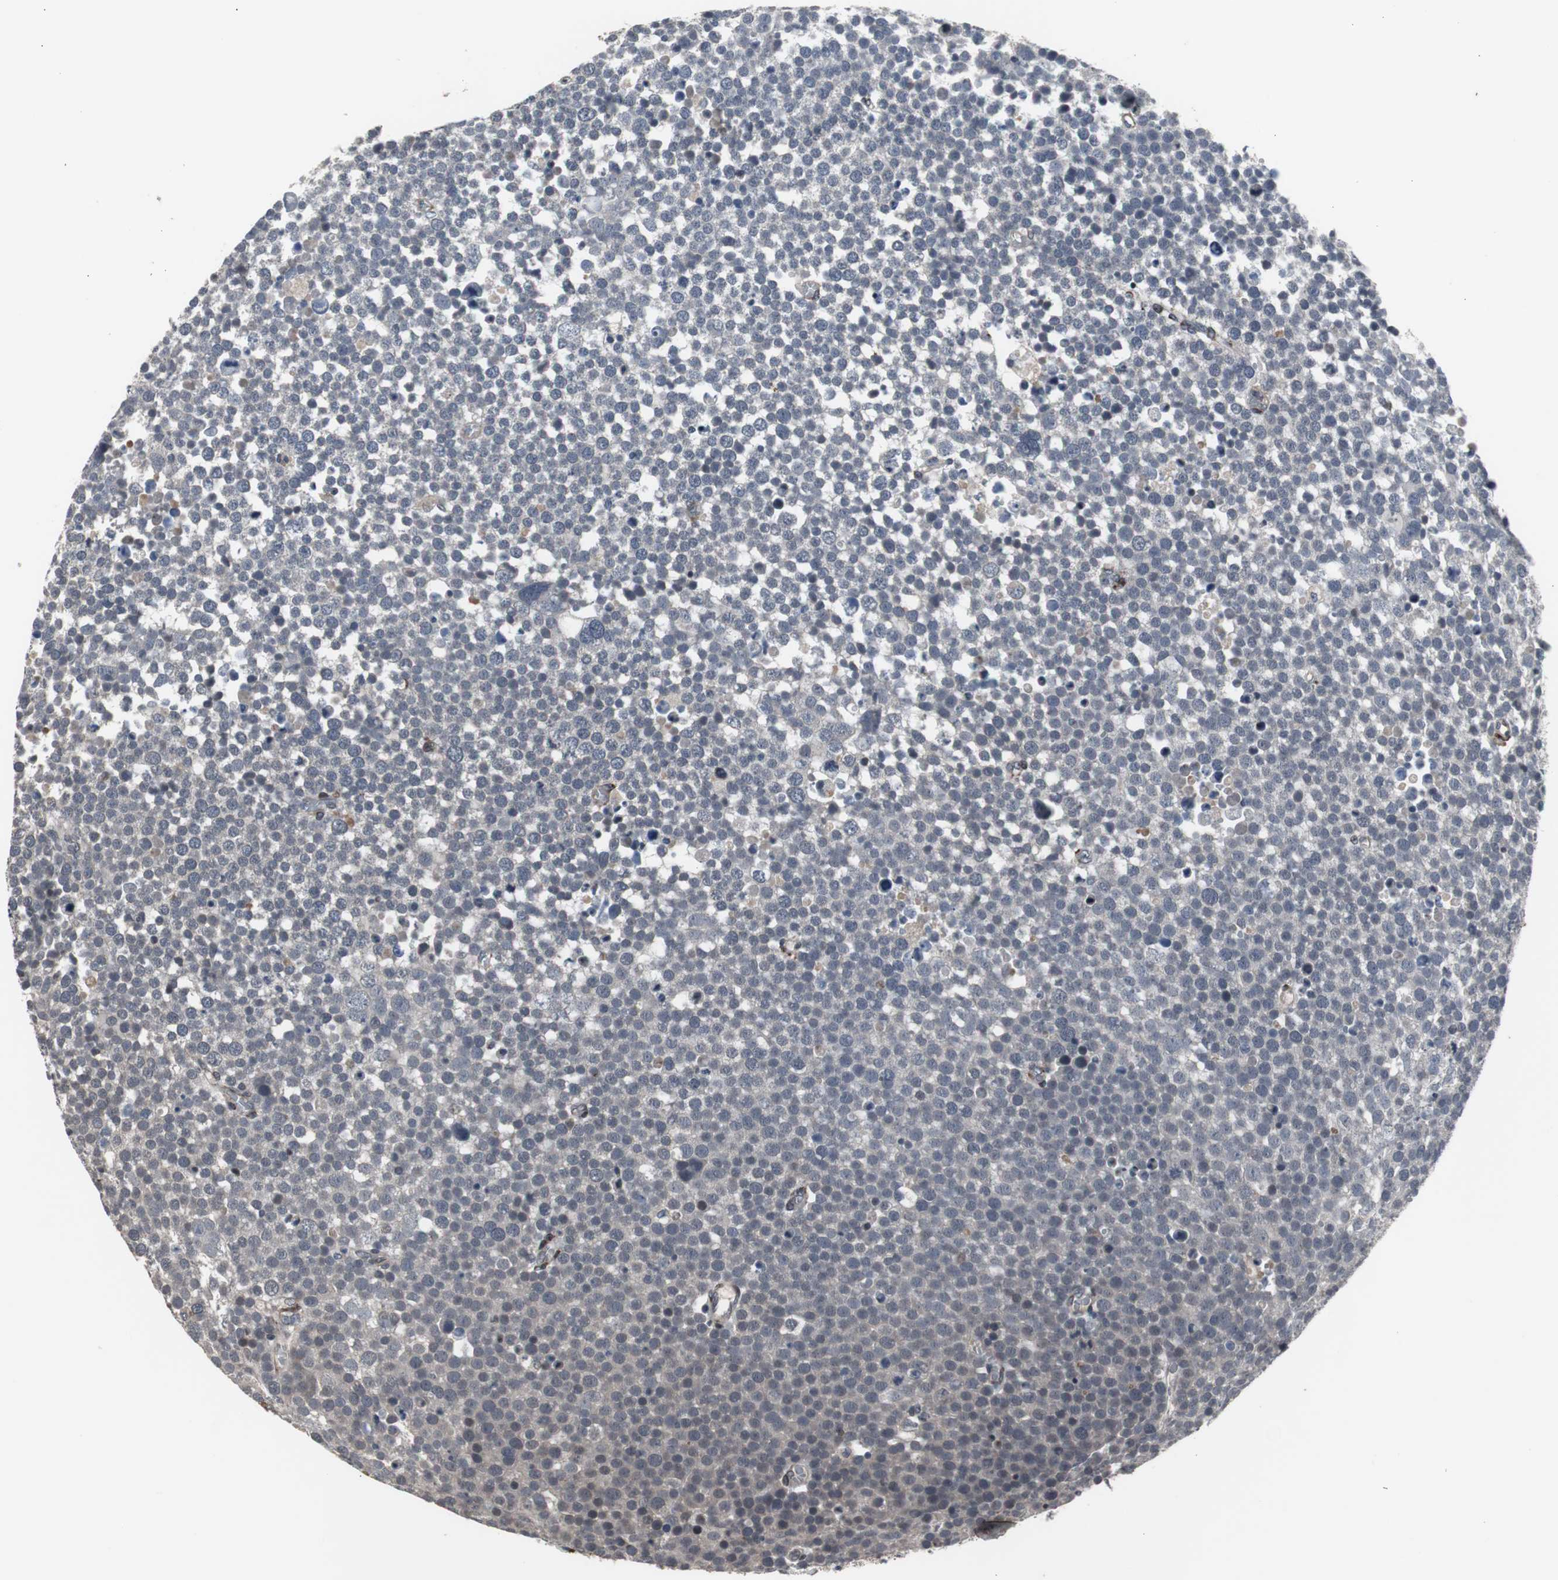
{"staining": {"intensity": "negative", "quantity": "none", "location": "none"}, "tissue": "testis cancer", "cell_type": "Tumor cells", "image_type": "cancer", "snomed": [{"axis": "morphology", "description": "Seminoma, NOS"}, {"axis": "topography", "description": "Testis"}], "caption": "Tumor cells are negative for brown protein staining in testis cancer.", "gene": "CRADD", "patient": {"sex": "male", "age": 71}}